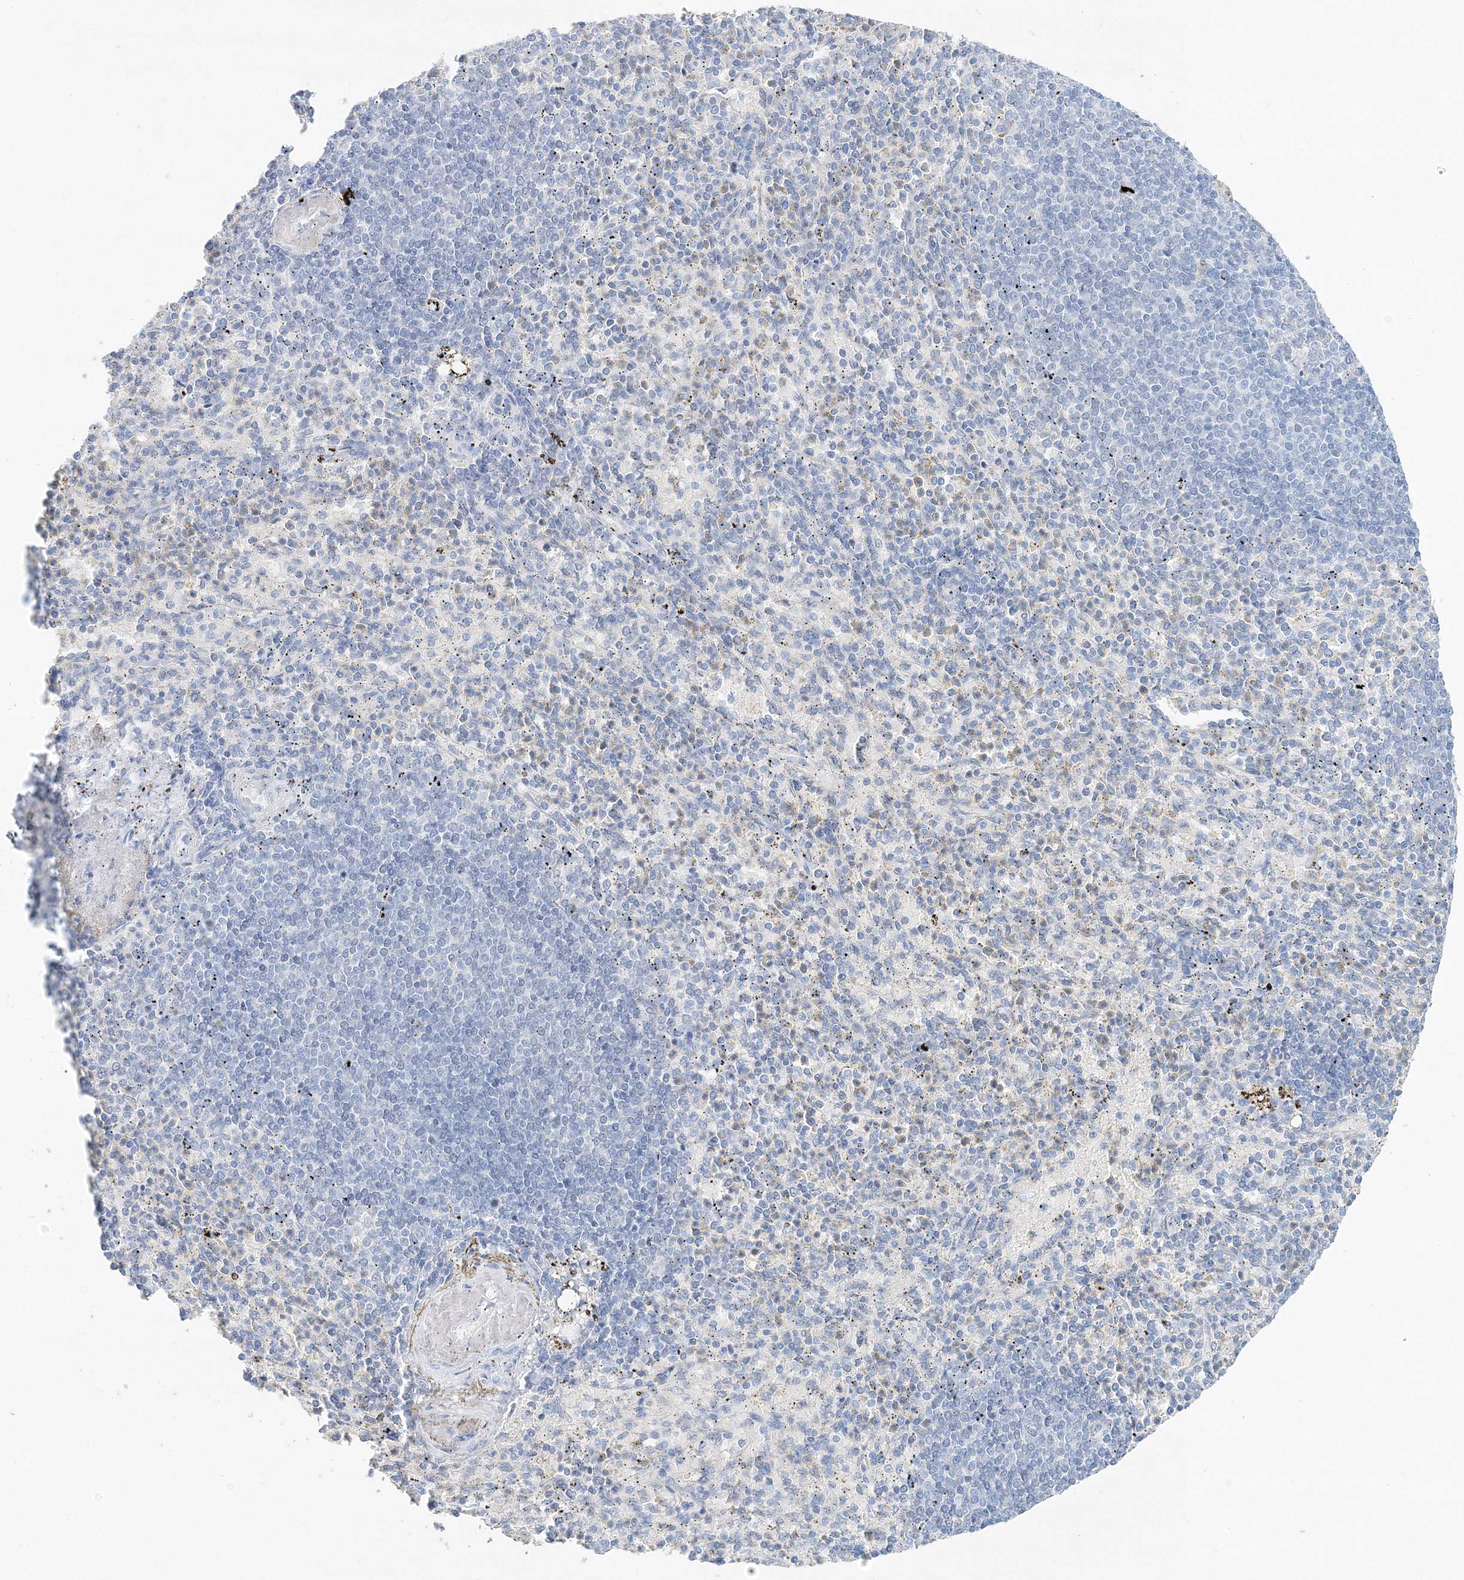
{"staining": {"intensity": "negative", "quantity": "none", "location": "none"}, "tissue": "spleen", "cell_type": "Cells in red pulp", "image_type": "normal", "snomed": [{"axis": "morphology", "description": "Normal tissue, NOS"}, {"axis": "topography", "description": "Spleen"}], "caption": "An image of spleen stained for a protein reveals no brown staining in cells in red pulp.", "gene": "VILL", "patient": {"sex": "female", "age": 74}}